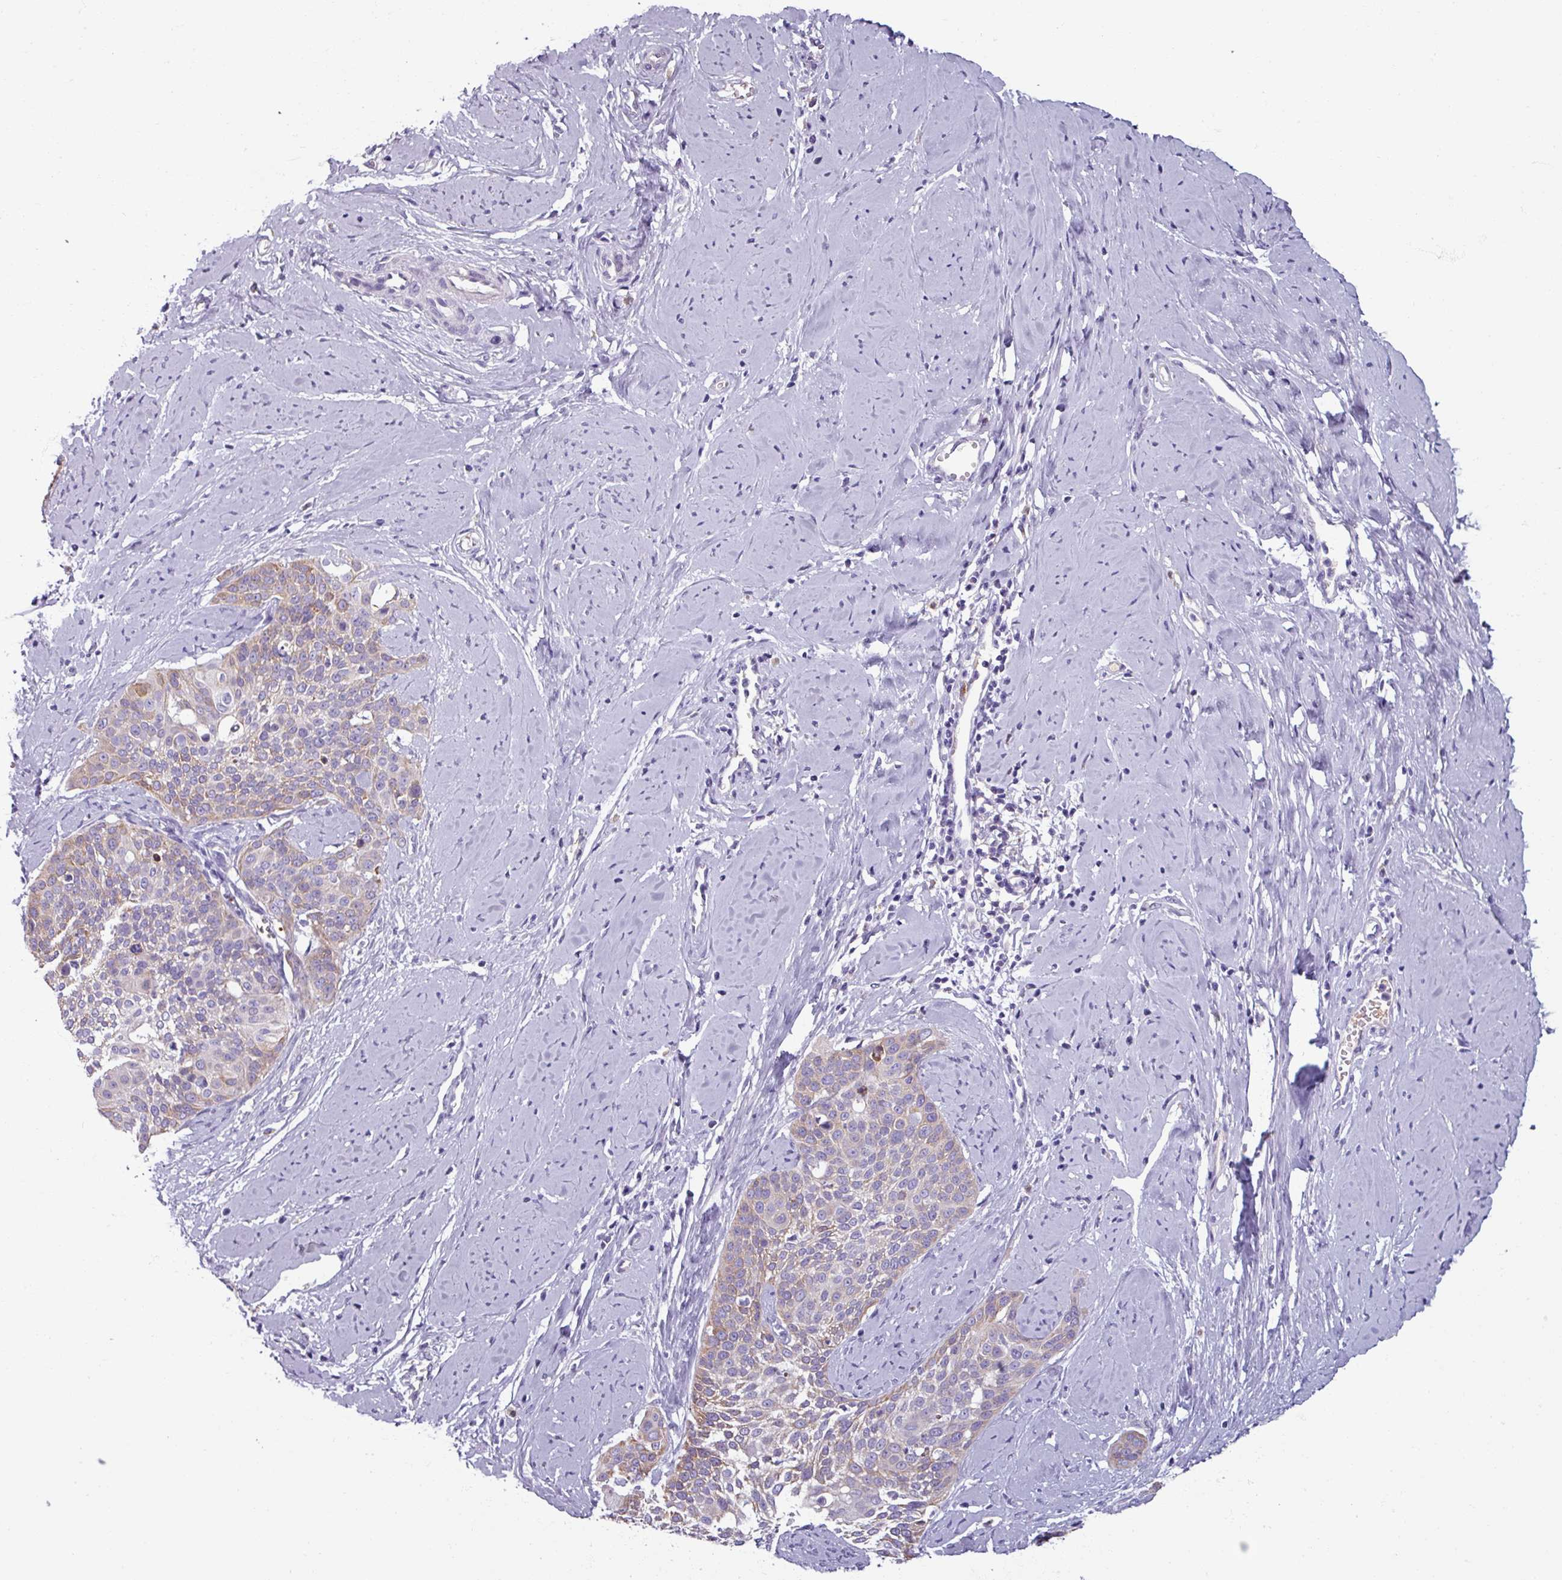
{"staining": {"intensity": "weak", "quantity": "25%-75%", "location": "cytoplasmic/membranous"}, "tissue": "cervical cancer", "cell_type": "Tumor cells", "image_type": "cancer", "snomed": [{"axis": "morphology", "description": "Squamous cell carcinoma, NOS"}, {"axis": "topography", "description": "Cervix"}], "caption": "DAB immunohistochemical staining of cervical cancer exhibits weak cytoplasmic/membranous protein staining in approximately 25%-75% of tumor cells. (DAB = brown stain, brightfield microscopy at high magnification).", "gene": "SPESP1", "patient": {"sex": "female", "age": 44}}